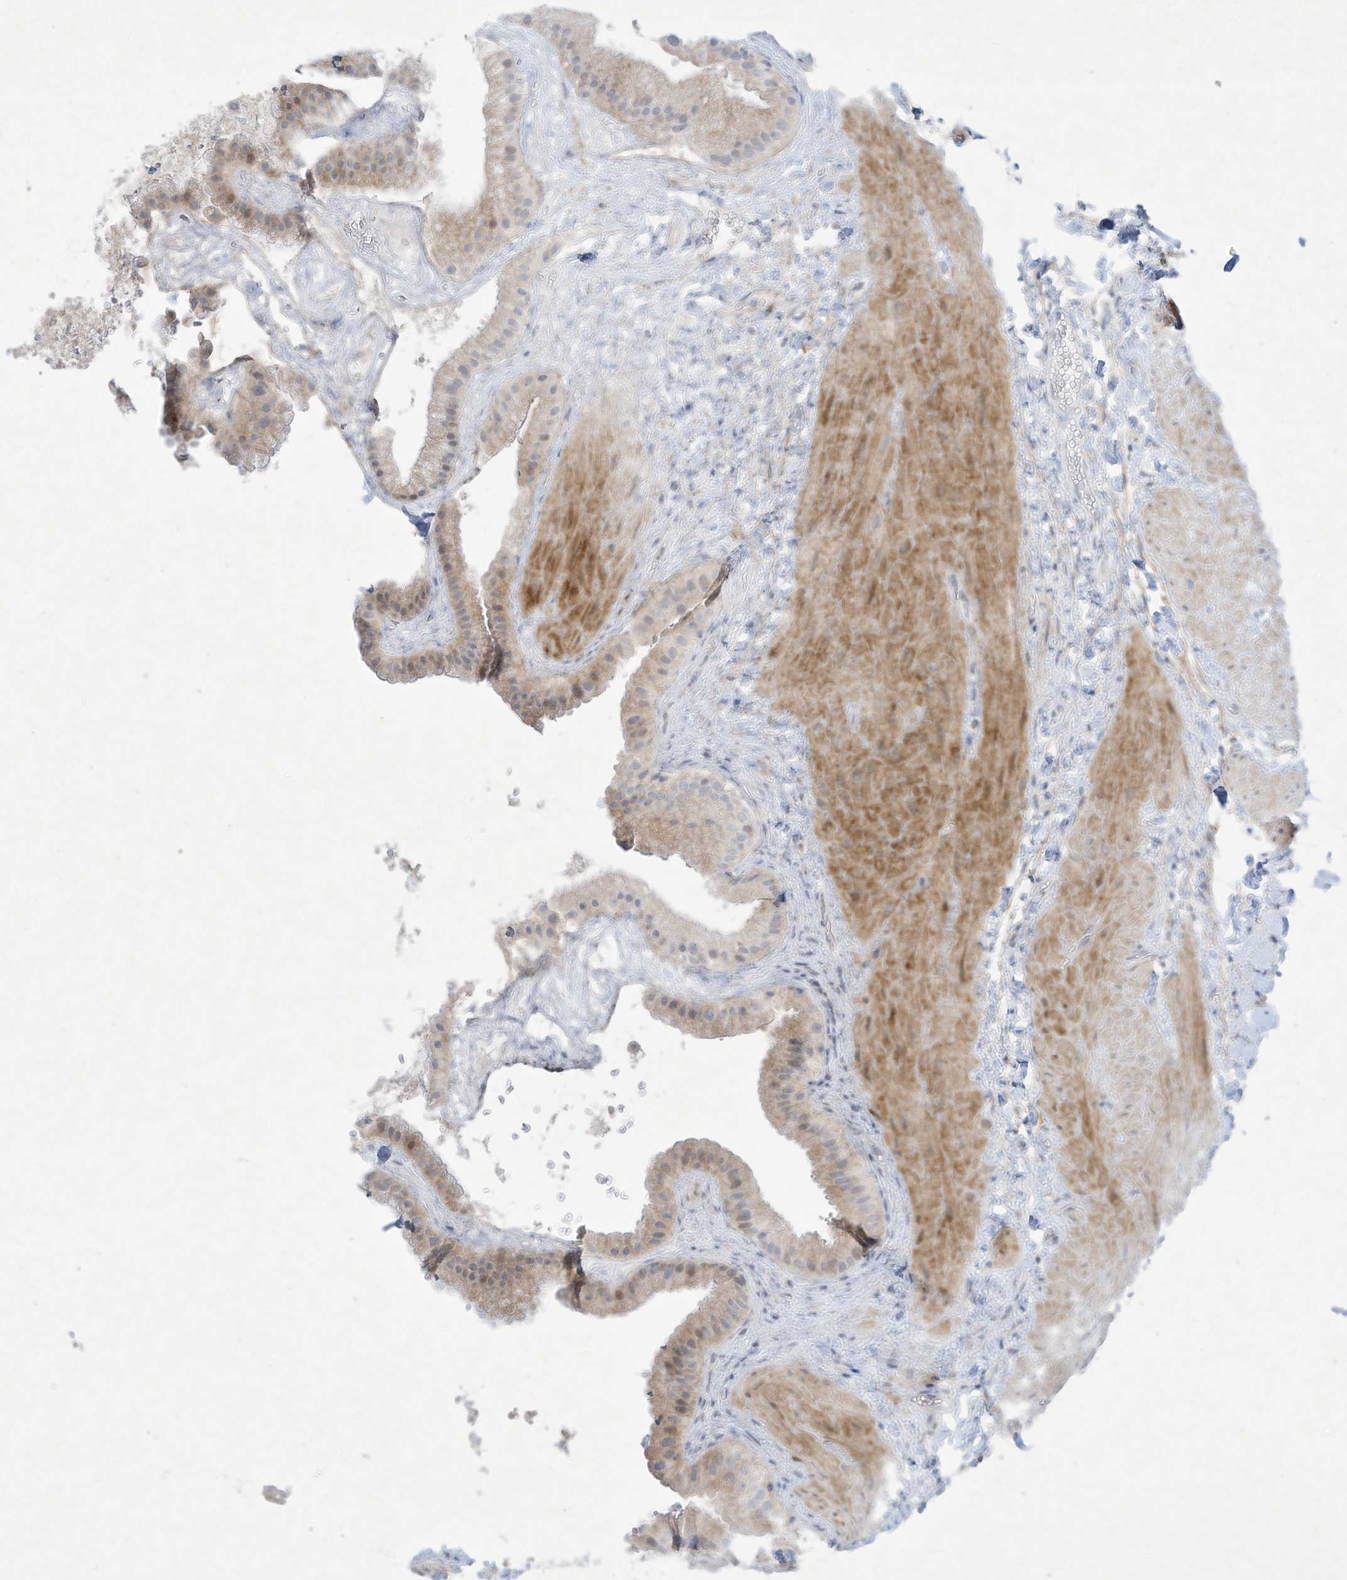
{"staining": {"intensity": "weak", "quantity": "25%-75%", "location": "cytoplasmic/membranous,nuclear"}, "tissue": "gallbladder", "cell_type": "Glandular cells", "image_type": "normal", "snomed": [{"axis": "morphology", "description": "Normal tissue, NOS"}, {"axis": "topography", "description": "Gallbladder"}], "caption": "The image reveals immunohistochemical staining of normal gallbladder. There is weak cytoplasmic/membranous,nuclear expression is present in about 25%-75% of glandular cells.", "gene": "PAX6", "patient": {"sex": "male", "age": 55}}